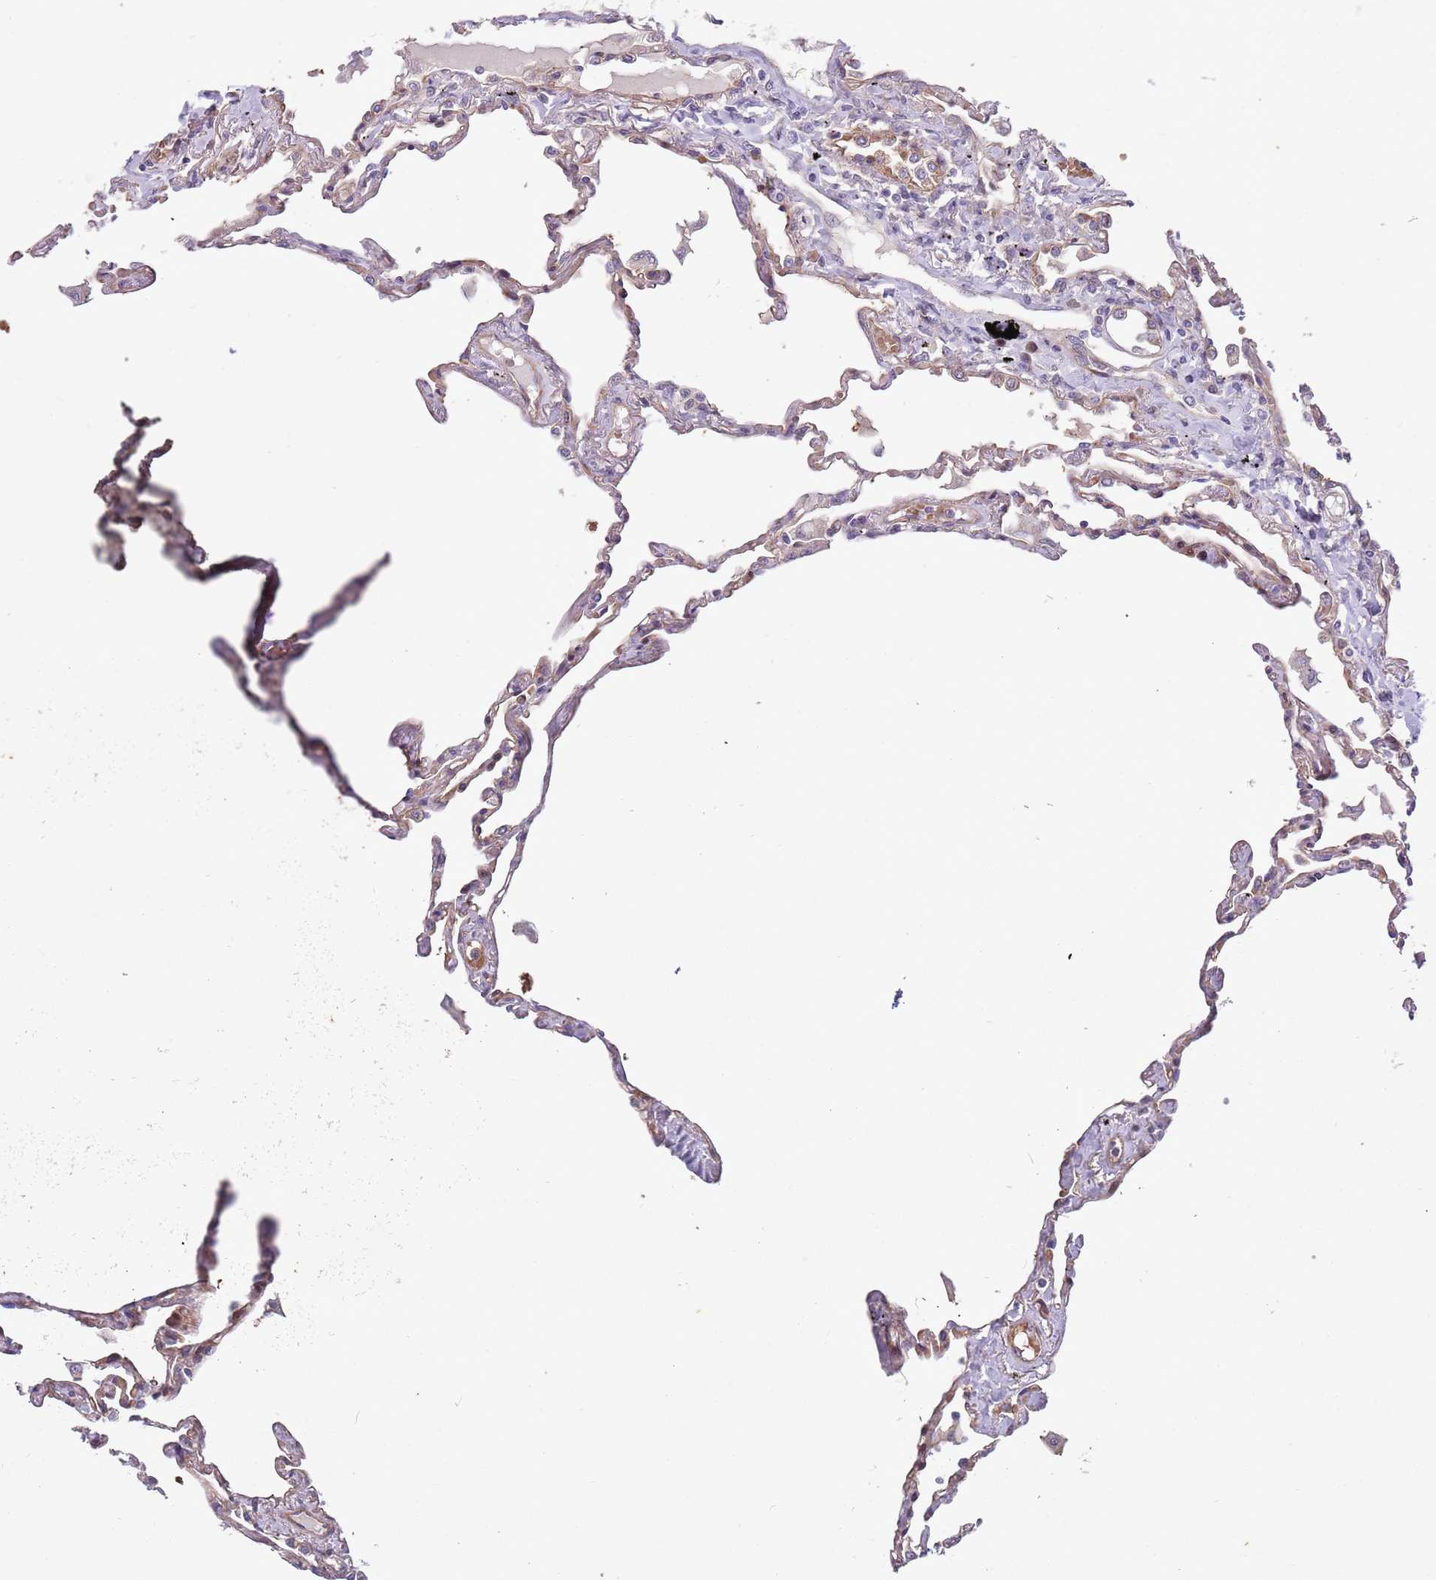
{"staining": {"intensity": "weak", "quantity": "<25%", "location": "cytoplasmic/membranous"}, "tissue": "lung", "cell_type": "Alveolar cells", "image_type": "normal", "snomed": [{"axis": "morphology", "description": "Normal tissue, NOS"}, {"axis": "topography", "description": "Lung"}], "caption": "IHC of benign lung exhibits no staining in alveolar cells.", "gene": "ITGB6", "patient": {"sex": "female", "age": 67}}